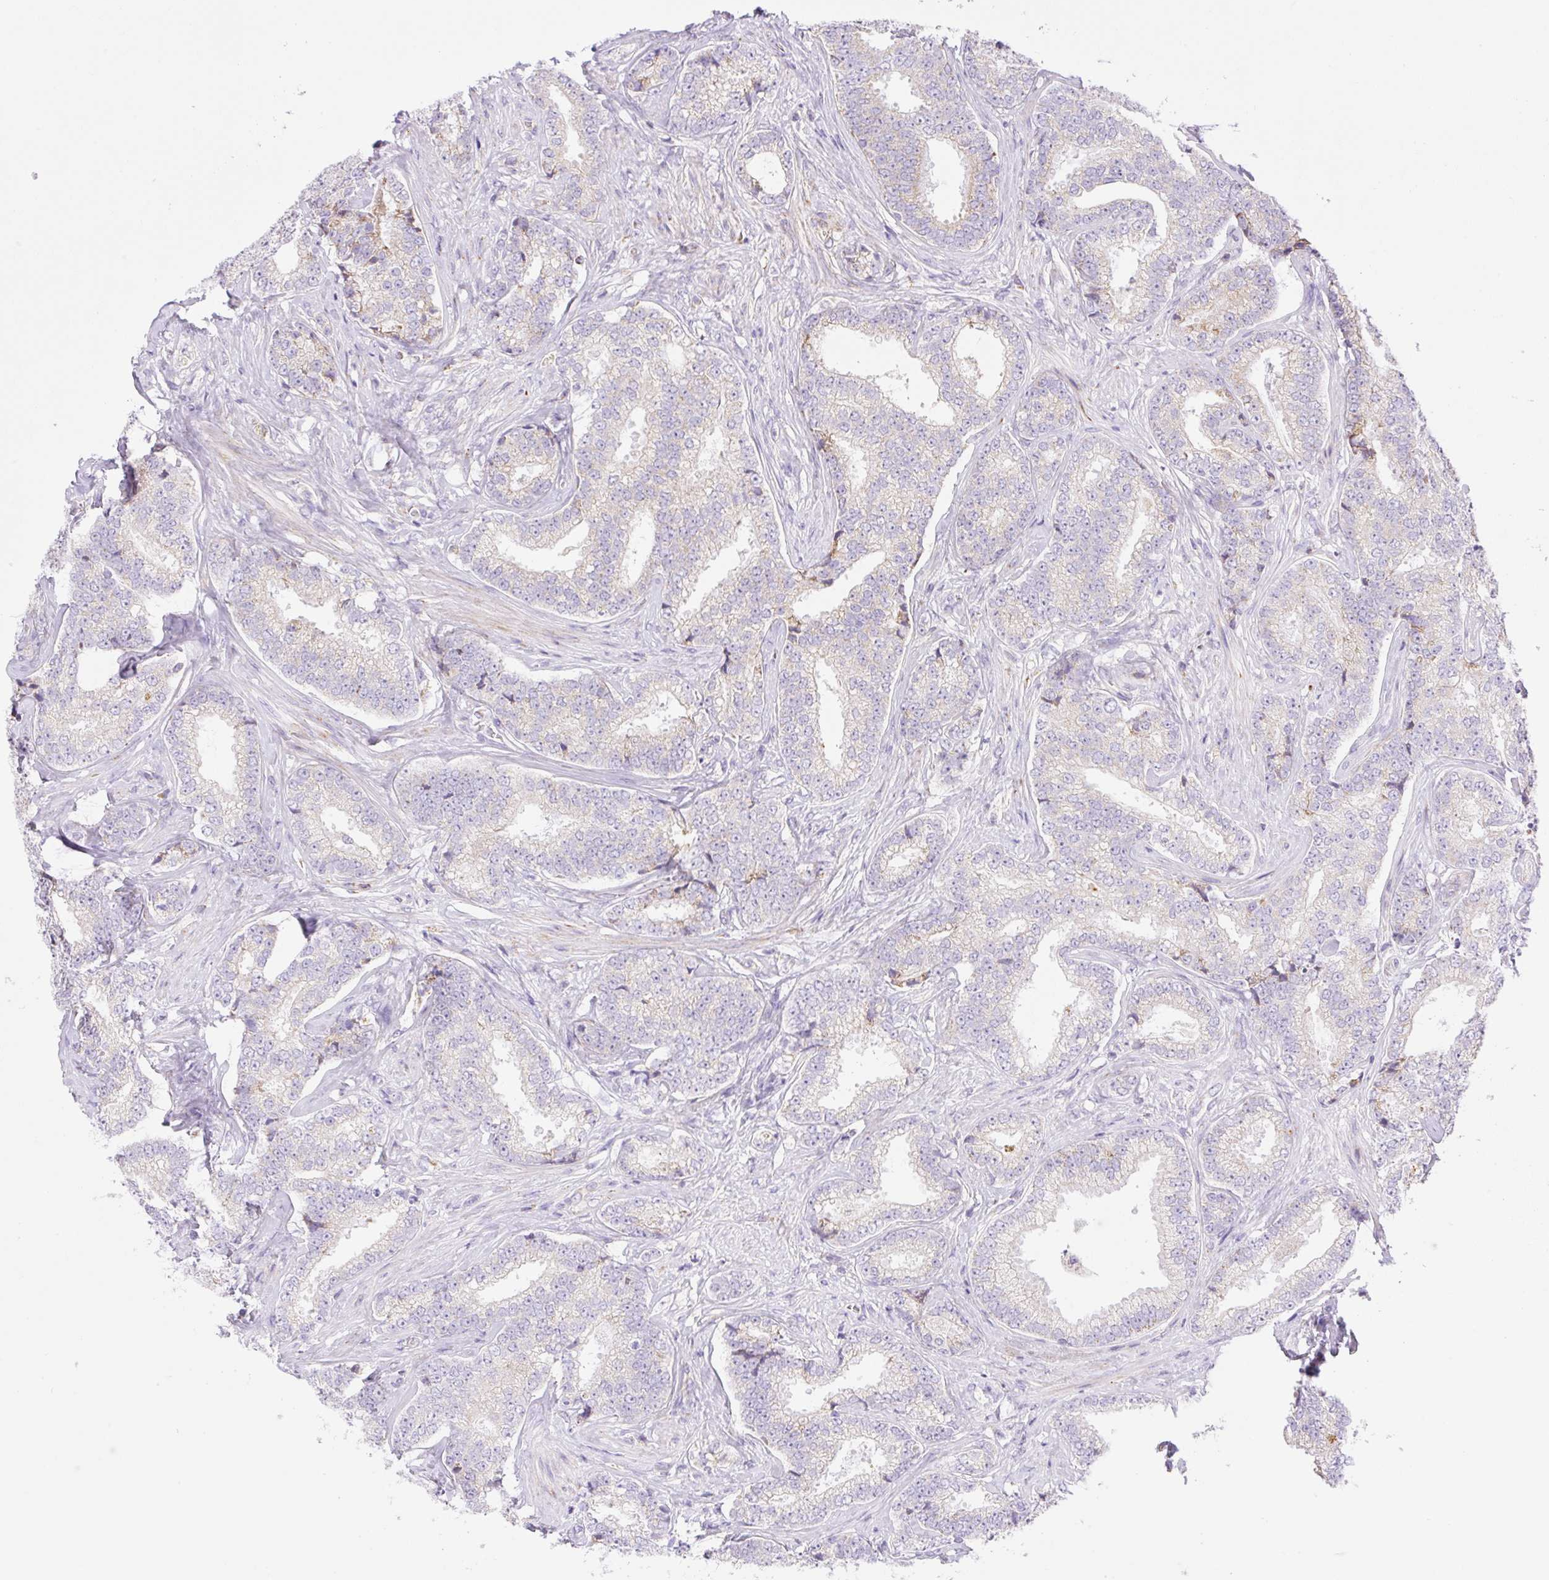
{"staining": {"intensity": "weak", "quantity": "<25%", "location": "cytoplasmic/membranous"}, "tissue": "prostate cancer", "cell_type": "Tumor cells", "image_type": "cancer", "snomed": [{"axis": "morphology", "description": "Adenocarcinoma, Low grade"}, {"axis": "topography", "description": "Prostate"}], "caption": "Micrograph shows no protein expression in tumor cells of prostate cancer (low-grade adenocarcinoma) tissue.", "gene": "ETNK2", "patient": {"sex": "male", "age": 63}}